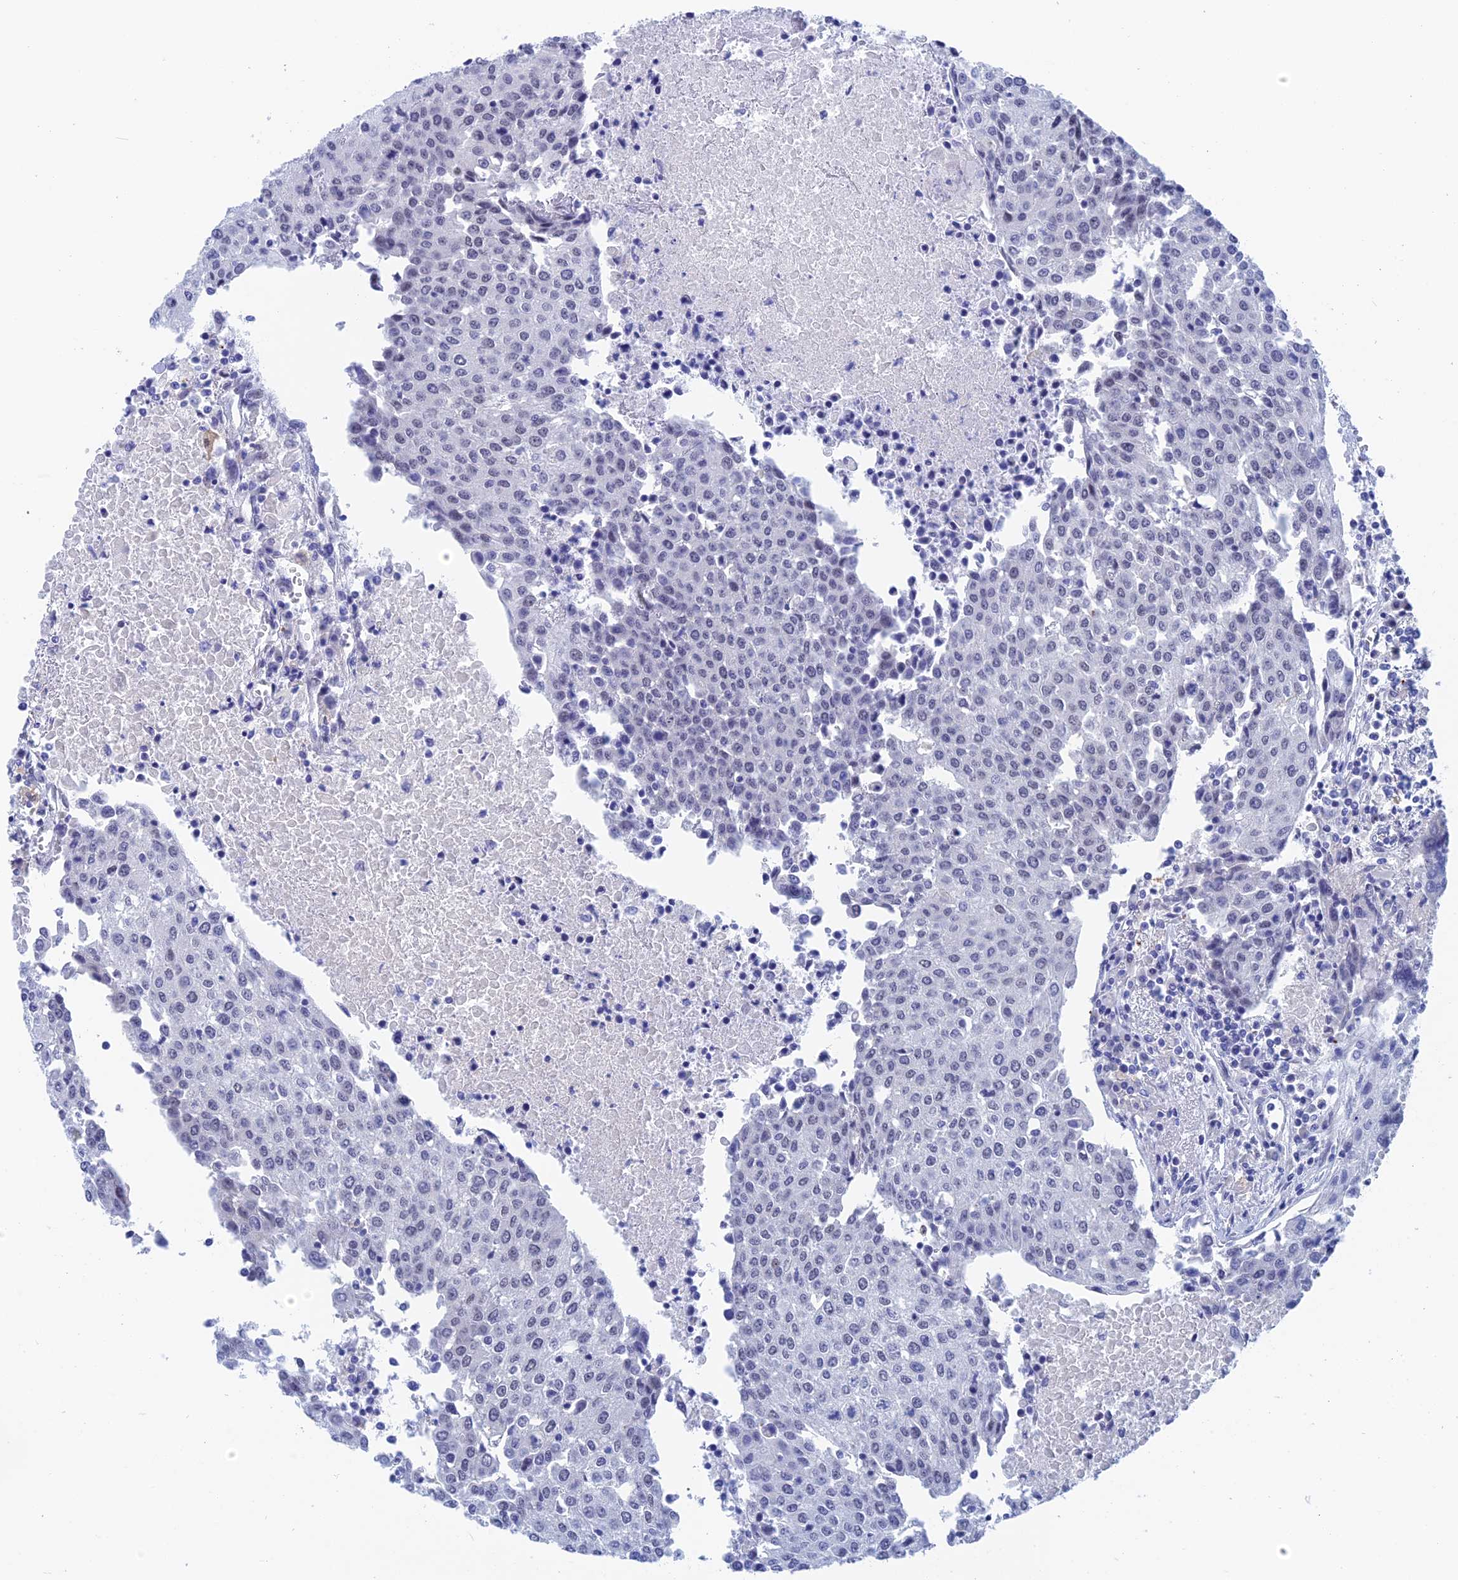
{"staining": {"intensity": "negative", "quantity": "none", "location": "none"}, "tissue": "urothelial cancer", "cell_type": "Tumor cells", "image_type": "cancer", "snomed": [{"axis": "morphology", "description": "Urothelial carcinoma, High grade"}, {"axis": "topography", "description": "Urinary bladder"}], "caption": "Immunohistochemistry micrograph of human high-grade urothelial carcinoma stained for a protein (brown), which demonstrates no staining in tumor cells. Brightfield microscopy of immunohistochemistry (IHC) stained with DAB (3,3'-diaminobenzidine) (brown) and hematoxylin (blue), captured at high magnification.", "gene": "WDR83", "patient": {"sex": "female", "age": 85}}